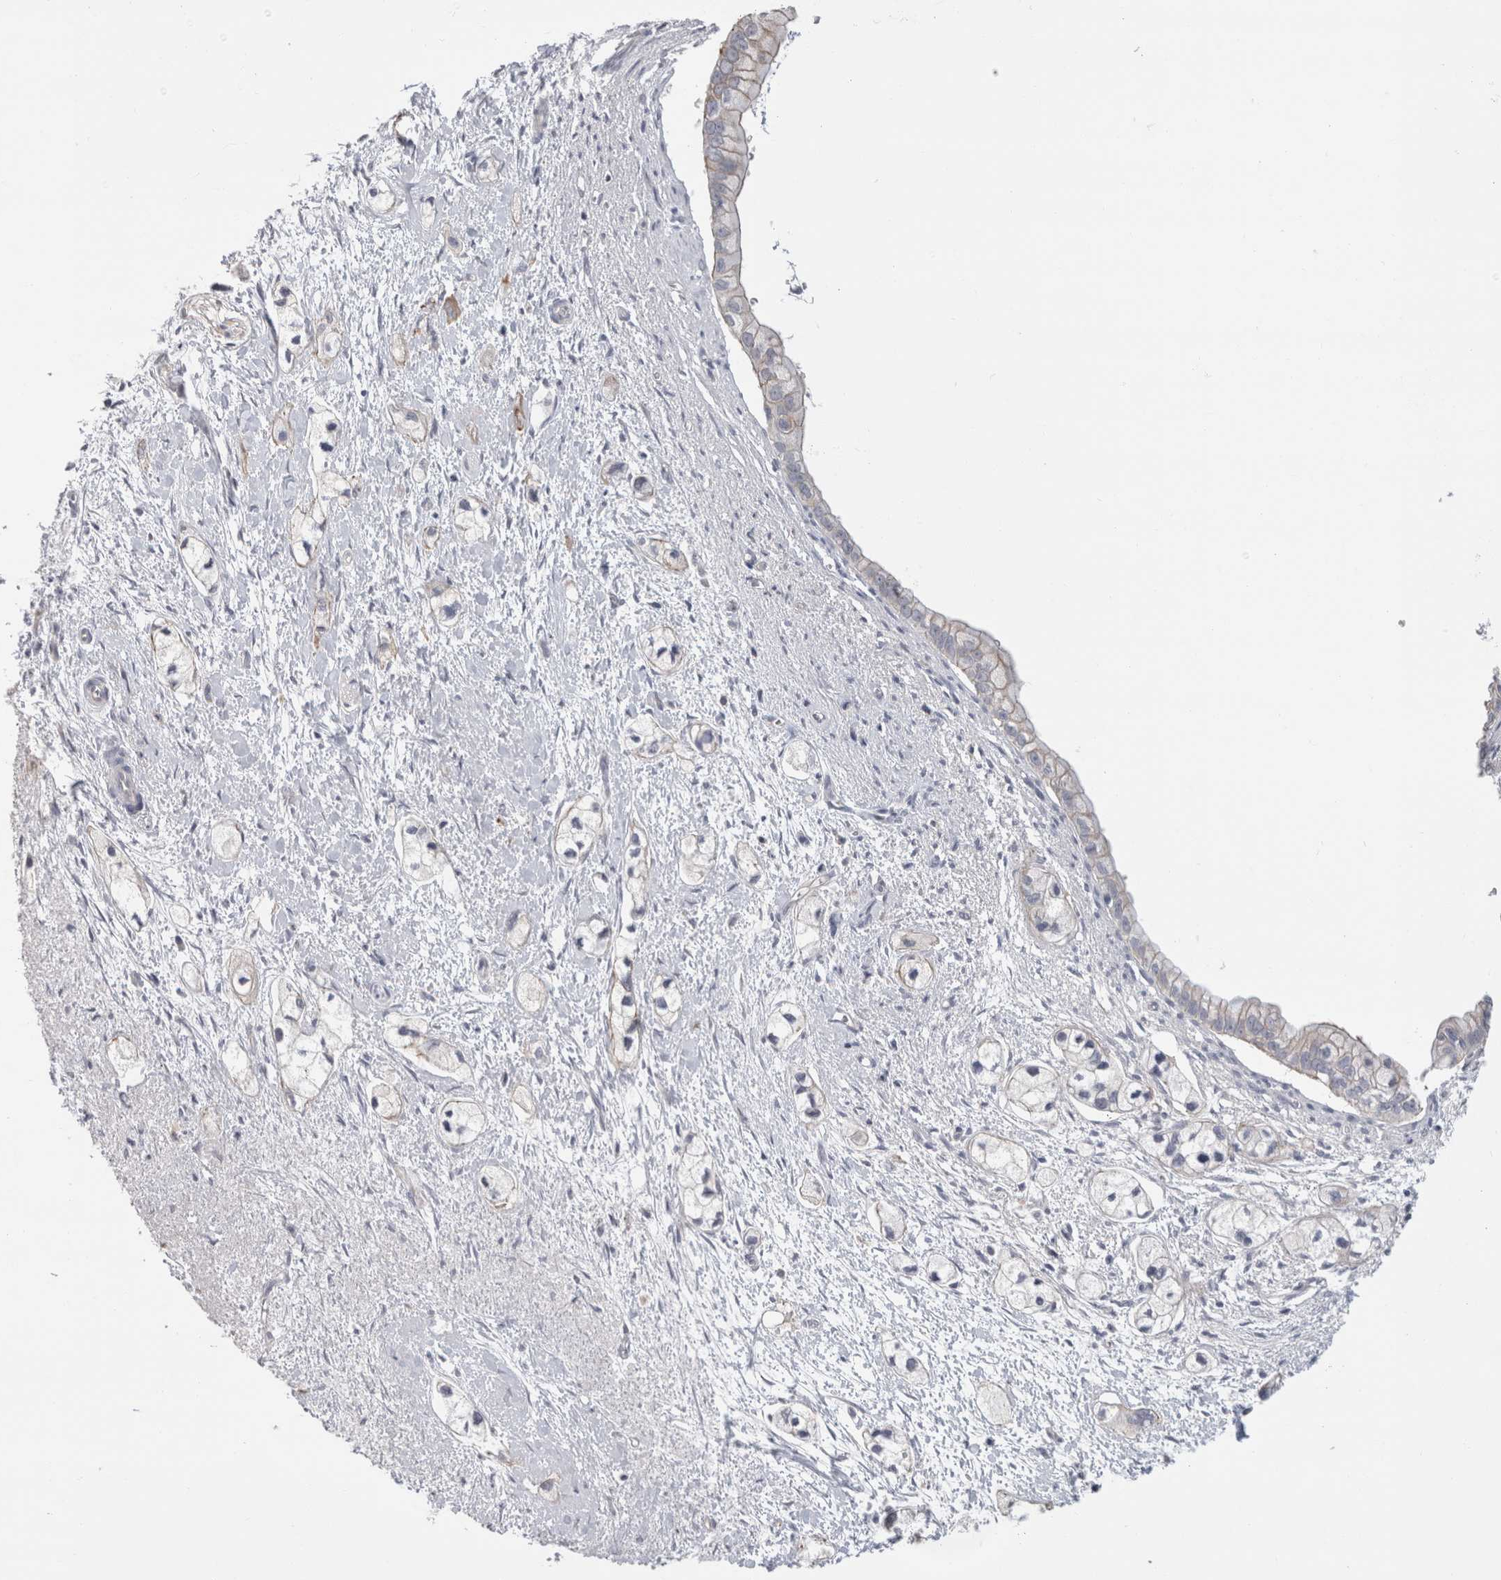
{"staining": {"intensity": "weak", "quantity": "<25%", "location": "cytoplasmic/membranous"}, "tissue": "pancreatic cancer", "cell_type": "Tumor cells", "image_type": "cancer", "snomed": [{"axis": "morphology", "description": "Adenocarcinoma, NOS"}, {"axis": "topography", "description": "Pancreas"}], "caption": "High magnification brightfield microscopy of adenocarcinoma (pancreatic) stained with DAB (3,3'-diaminobenzidine) (brown) and counterstained with hematoxylin (blue): tumor cells show no significant positivity.", "gene": "AFP", "patient": {"sex": "male", "age": 74}}